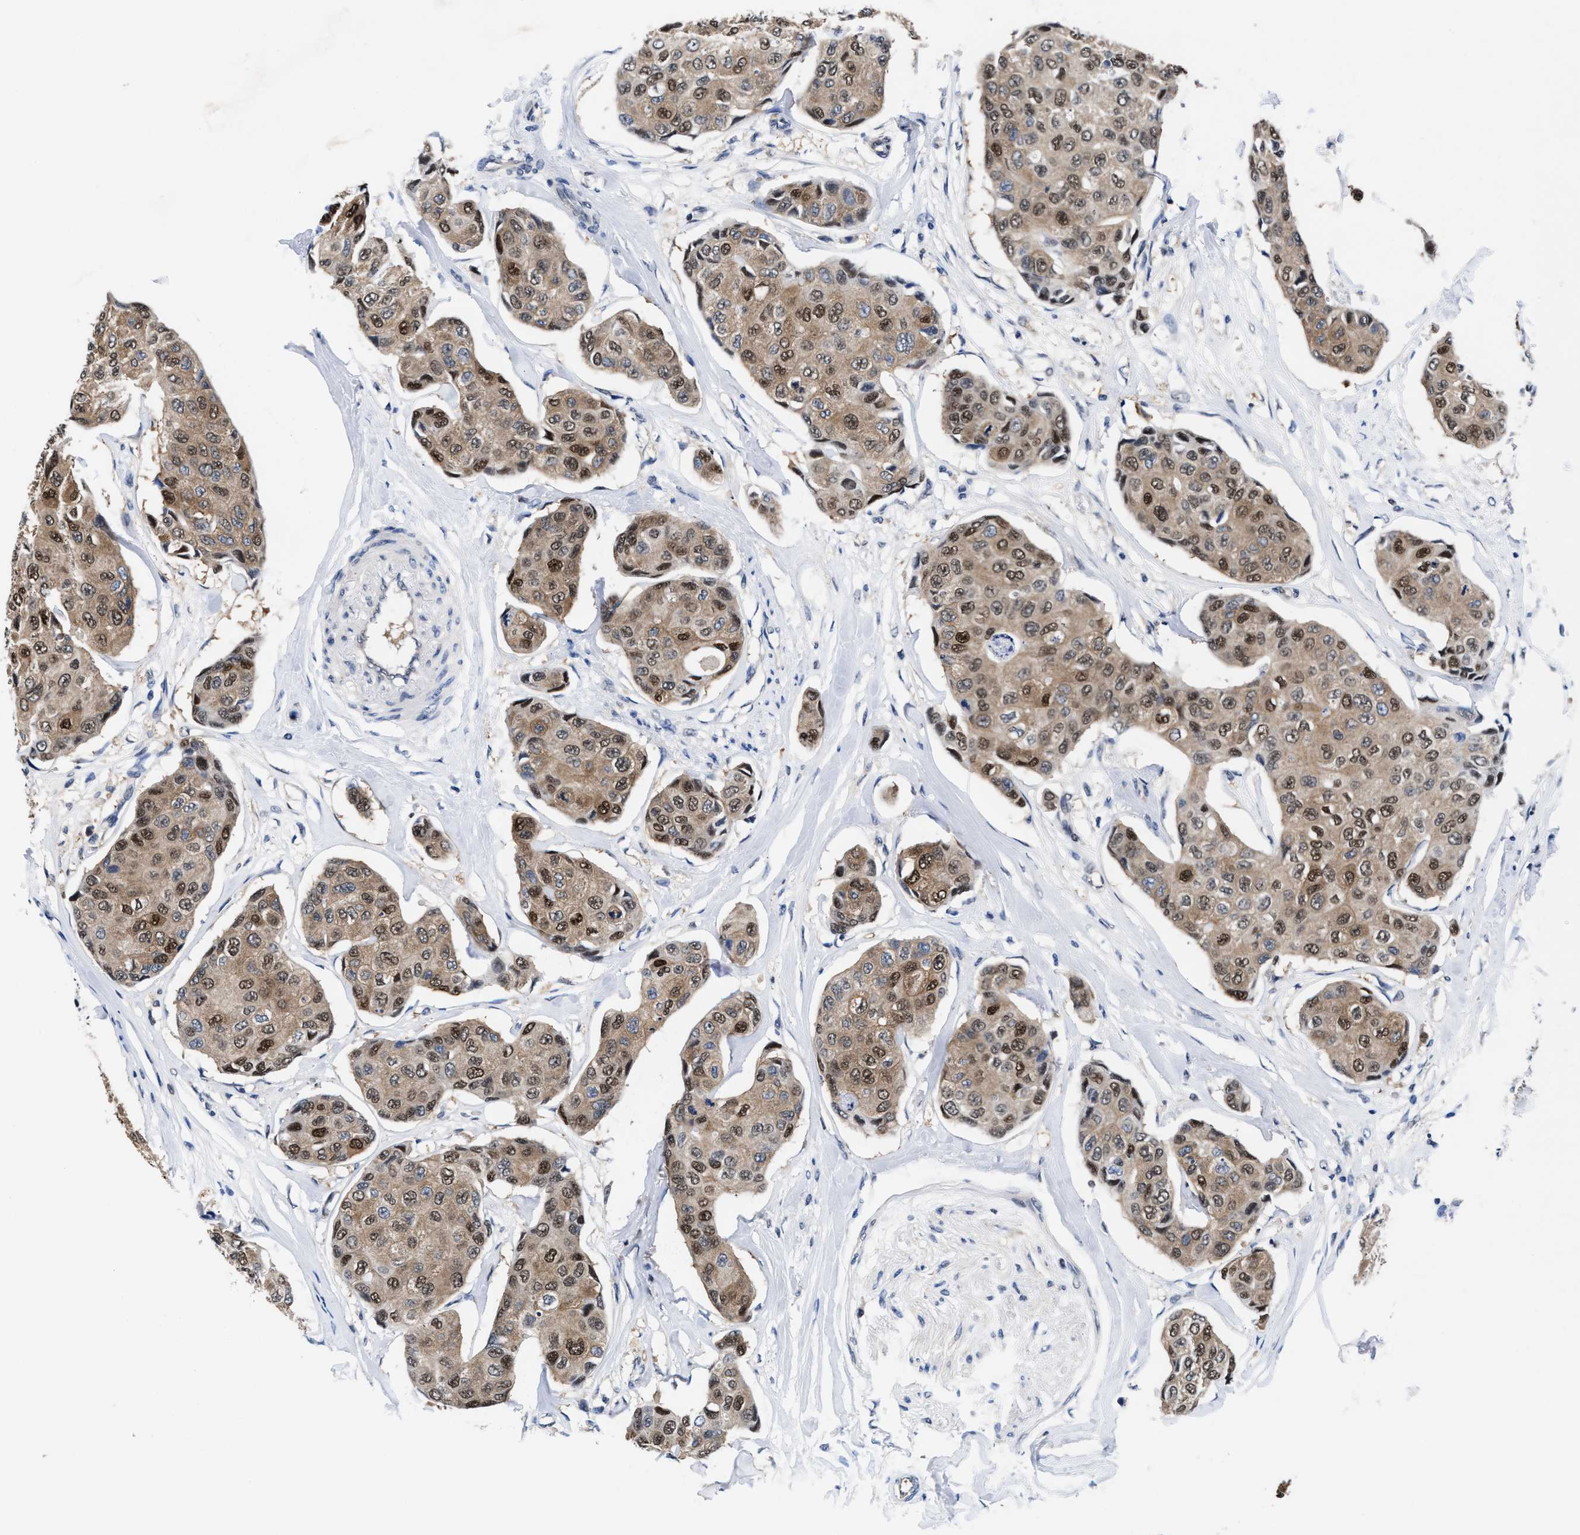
{"staining": {"intensity": "moderate", "quantity": ">75%", "location": "cytoplasmic/membranous,nuclear"}, "tissue": "breast cancer", "cell_type": "Tumor cells", "image_type": "cancer", "snomed": [{"axis": "morphology", "description": "Duct carcinoma"}, {"axis": "topography", "description": "Breast"}], "caption": "Protein expression analysis of breast intraductal carcinoma reveals moderate cytoplasmic/membranous and nuclear positivity in approximately >75% of tumor cells.", "gene": "ACLY", "patient": {"sex": "female", "age": 80}}